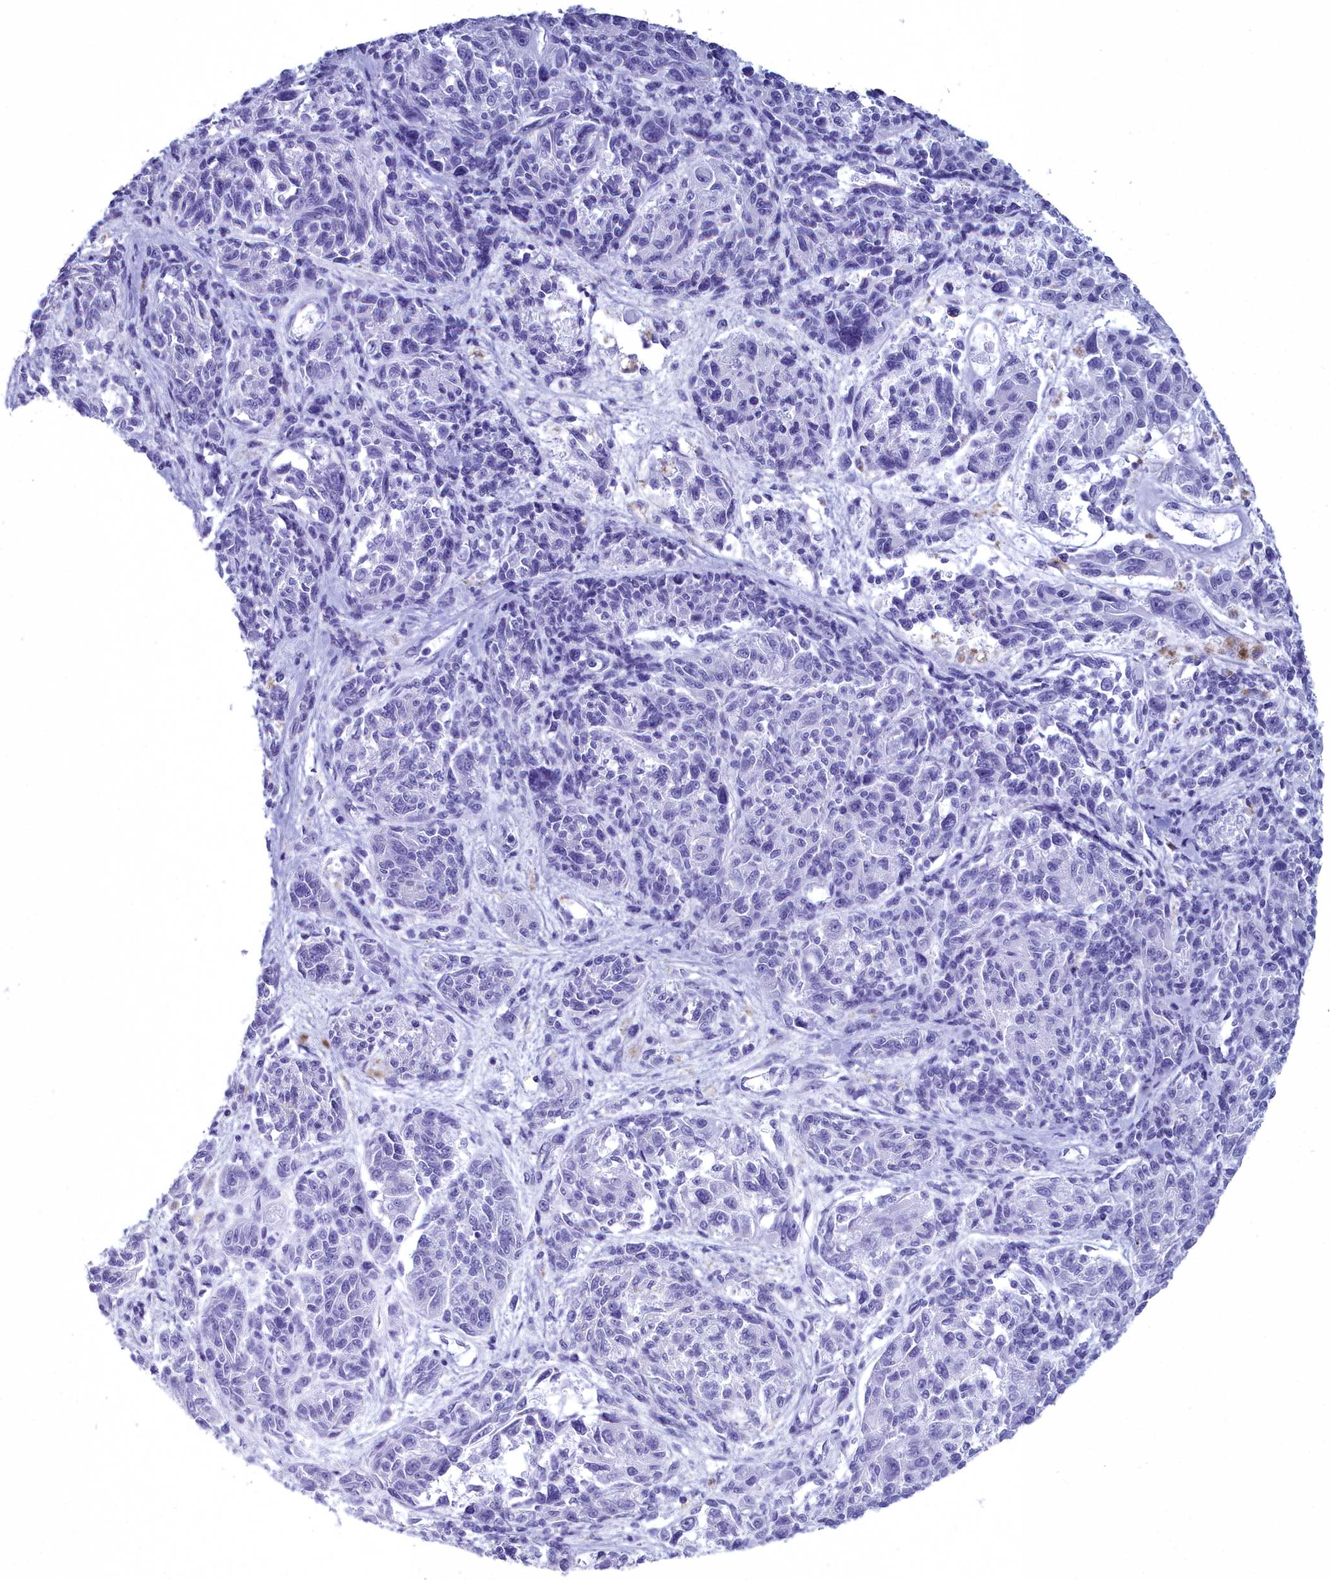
{"staining": {"intensity": "negative", "quantity": "none", "location": "none"}, "tissue": "melanoma", "cell_type": "Tumor cells", "image_type": "cancer", "snomed": [{"axis": "morphology", "description": "Malignant melanoma, NOS"}, {"axis": "topography", "description": "Skin"}], "caption": "The micrograph reveals no staining of tumor cells in melanoma. Nuclei are stained in blue.", "gene": "MAP6", "patient": {"sex": "male", "age": 53}}